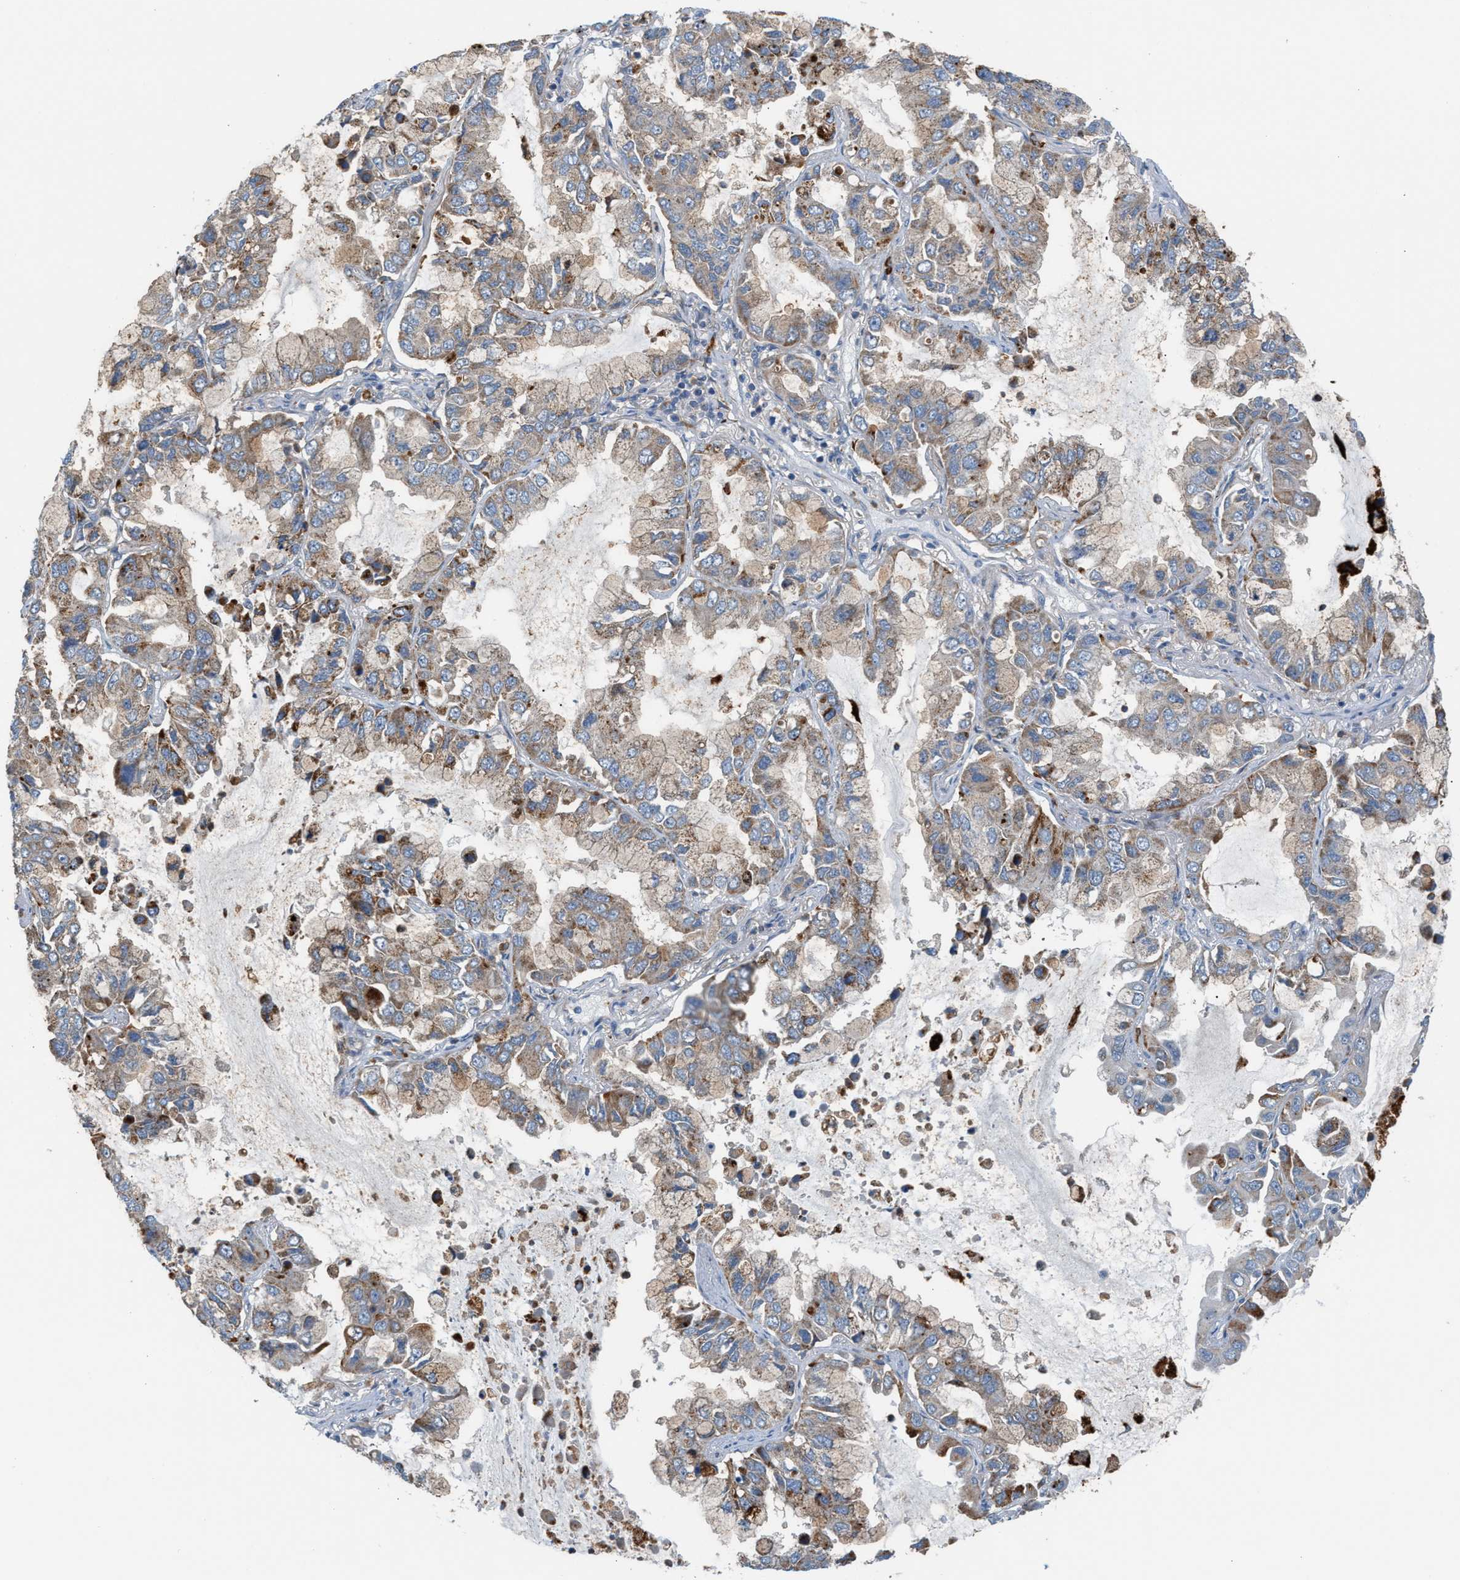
{"staining": {"intensity": "moderate", "quantity": "25%-75%", "location": "cytoplasmic/membranous"}, "tissue": "lung cancer", "cell_type": "Tumor cells", "image_type": "cancer", "snomed": [{"axis": "morphology", "description": "Adenocarcinoma, NOS"}, {"axis": "topography", "description": "Lung"}], "caption": "Tumor cells demonstrate medium levels of moderate cytoplasmic/membranous expression in approximately 25%-75% of cells in adenocarcinoma (lung). Nuclei are stained in blue.", "gene": "PDCL", "patient": {"sex": "male", "age": 64}}